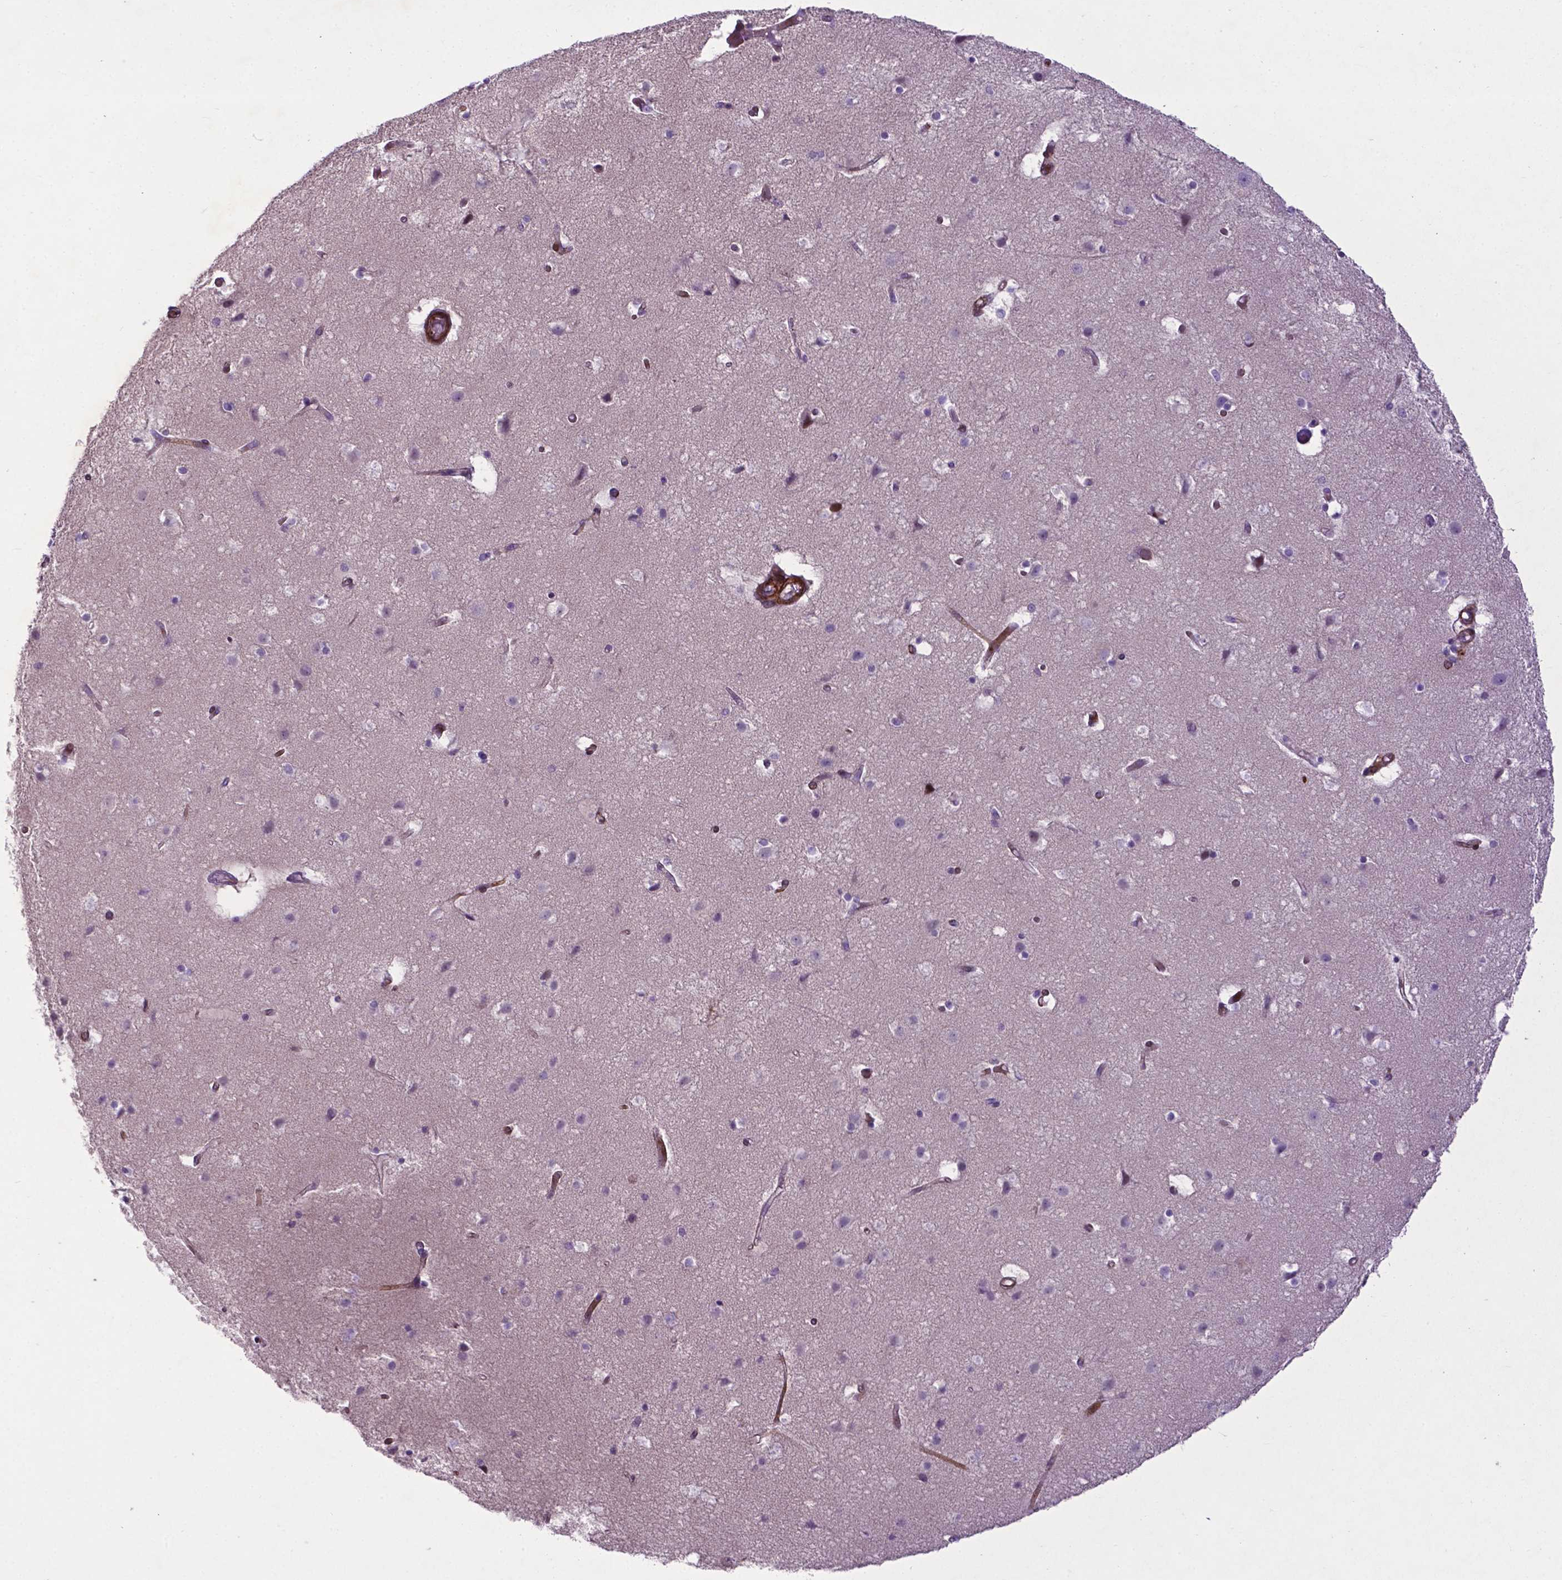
{"staining": {"intensity": "weak", "quantity": "25%-75%", "location": "cytoplasmic/membranous"}, "tissue": "cerebral cortex", "cell_type": "Endothelial cells", "image_type": "normal", "snomed": [{"axis": "morphology", "description": "Normal tissue, NOS"}, {"axis": "topography", "description": "Cerebral cortex"}], "caption": "Protein expression analysis of benign human cerebral cortex reveals weak cytoplasmic/membranous expression in approximately 25%-75% of endothelial cells.", "gene": "PFKFB4", "patient": {"sex": "female", "age": 52}}